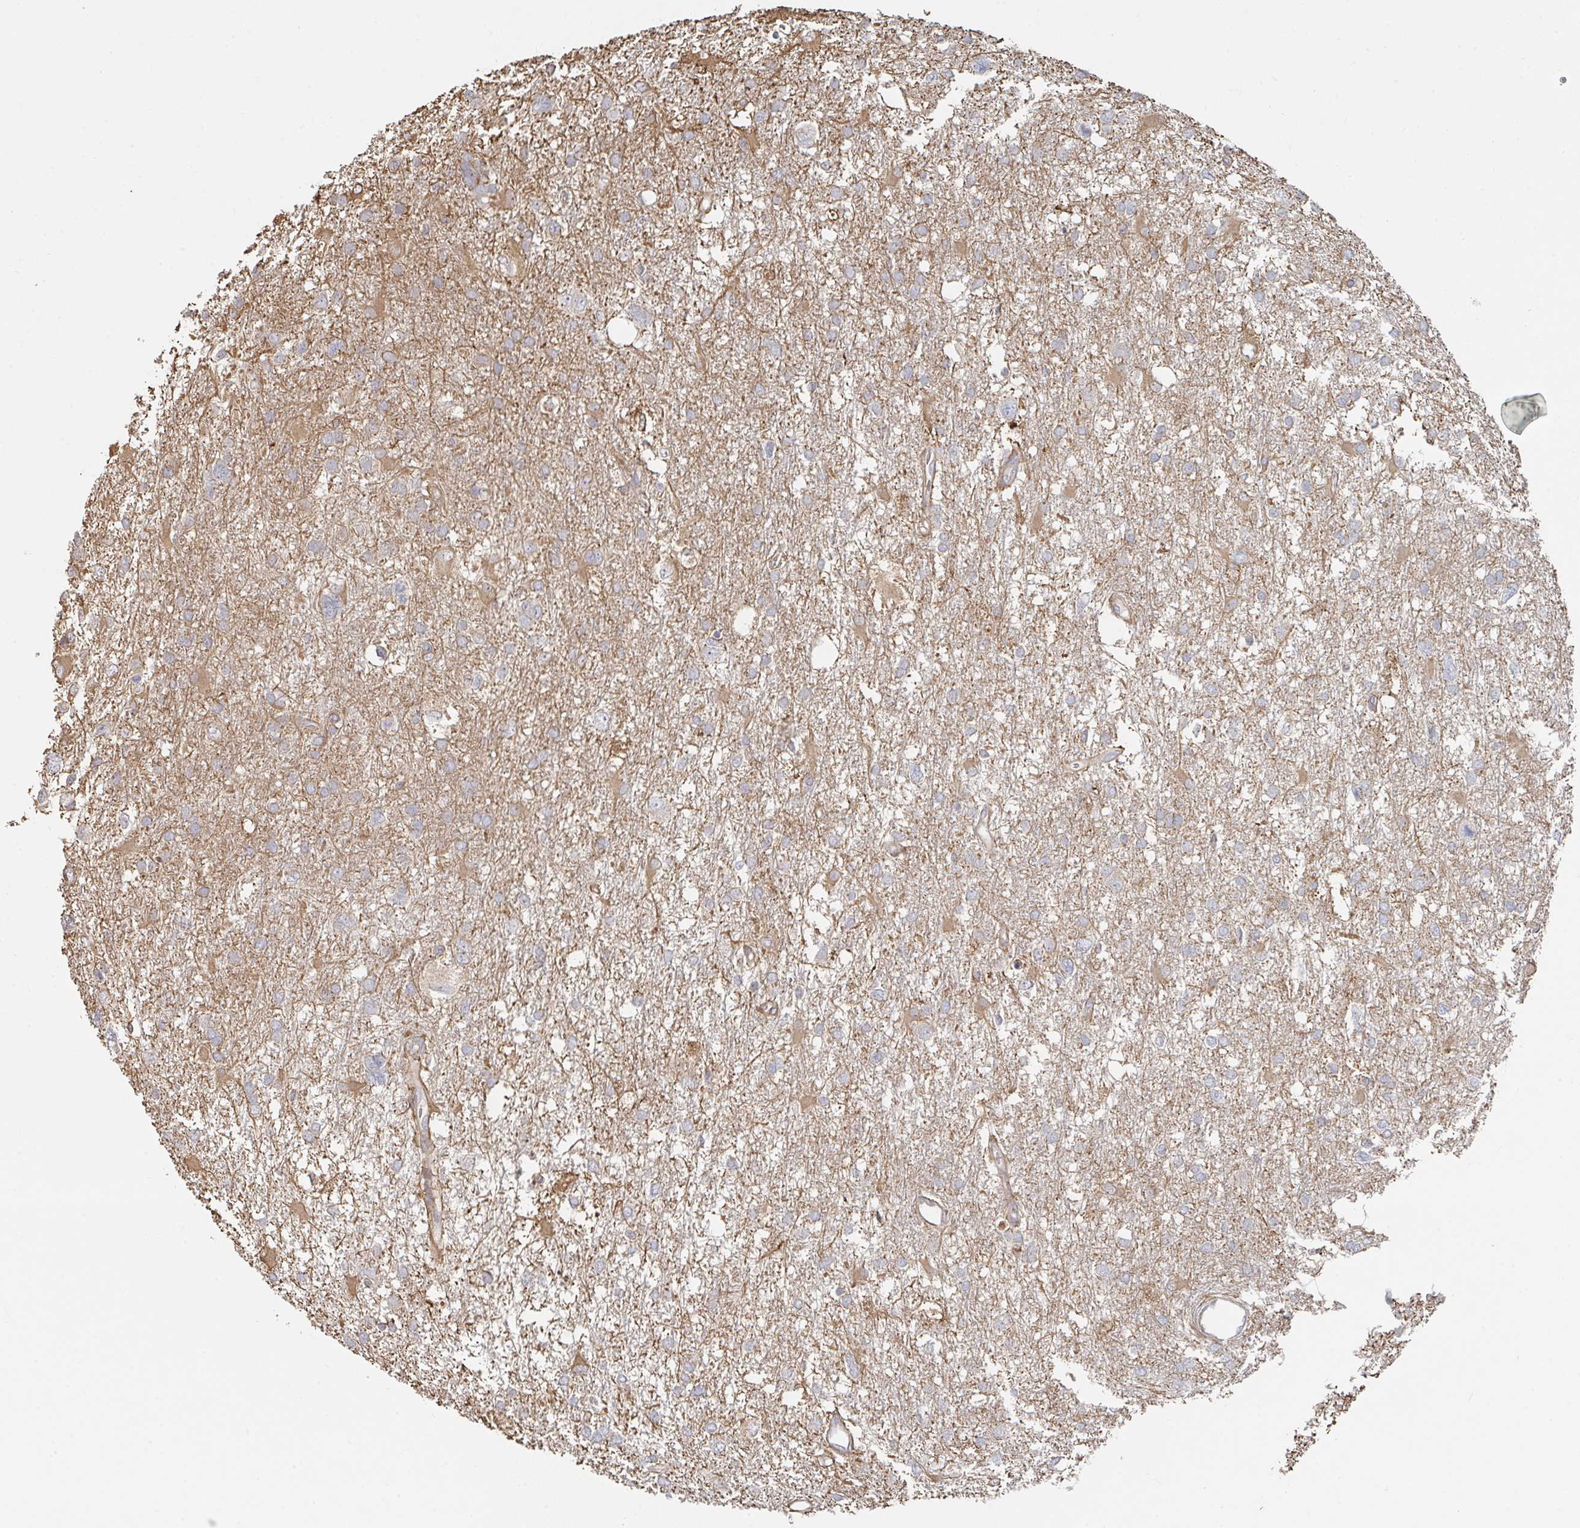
{"staining": {"intensity": "weak", "quantity": "<25%", "location": "cytoplasmic/membranous"}, "tissue": "glioma", "cell_type": "Tumor cells", "image_type": "cancer", "snomed": [{"axis": "morphology", "description": "Glioma, malignant, High grade"}, {"axis": "topography", "description": "Brain"}], "caption": "Malignant glioma (high-grade) was stained to show a protein in brown. There is no significant staining in tumor cells.", "gene": "PTEN", "patient": {"sex": "male", "age": 61}}